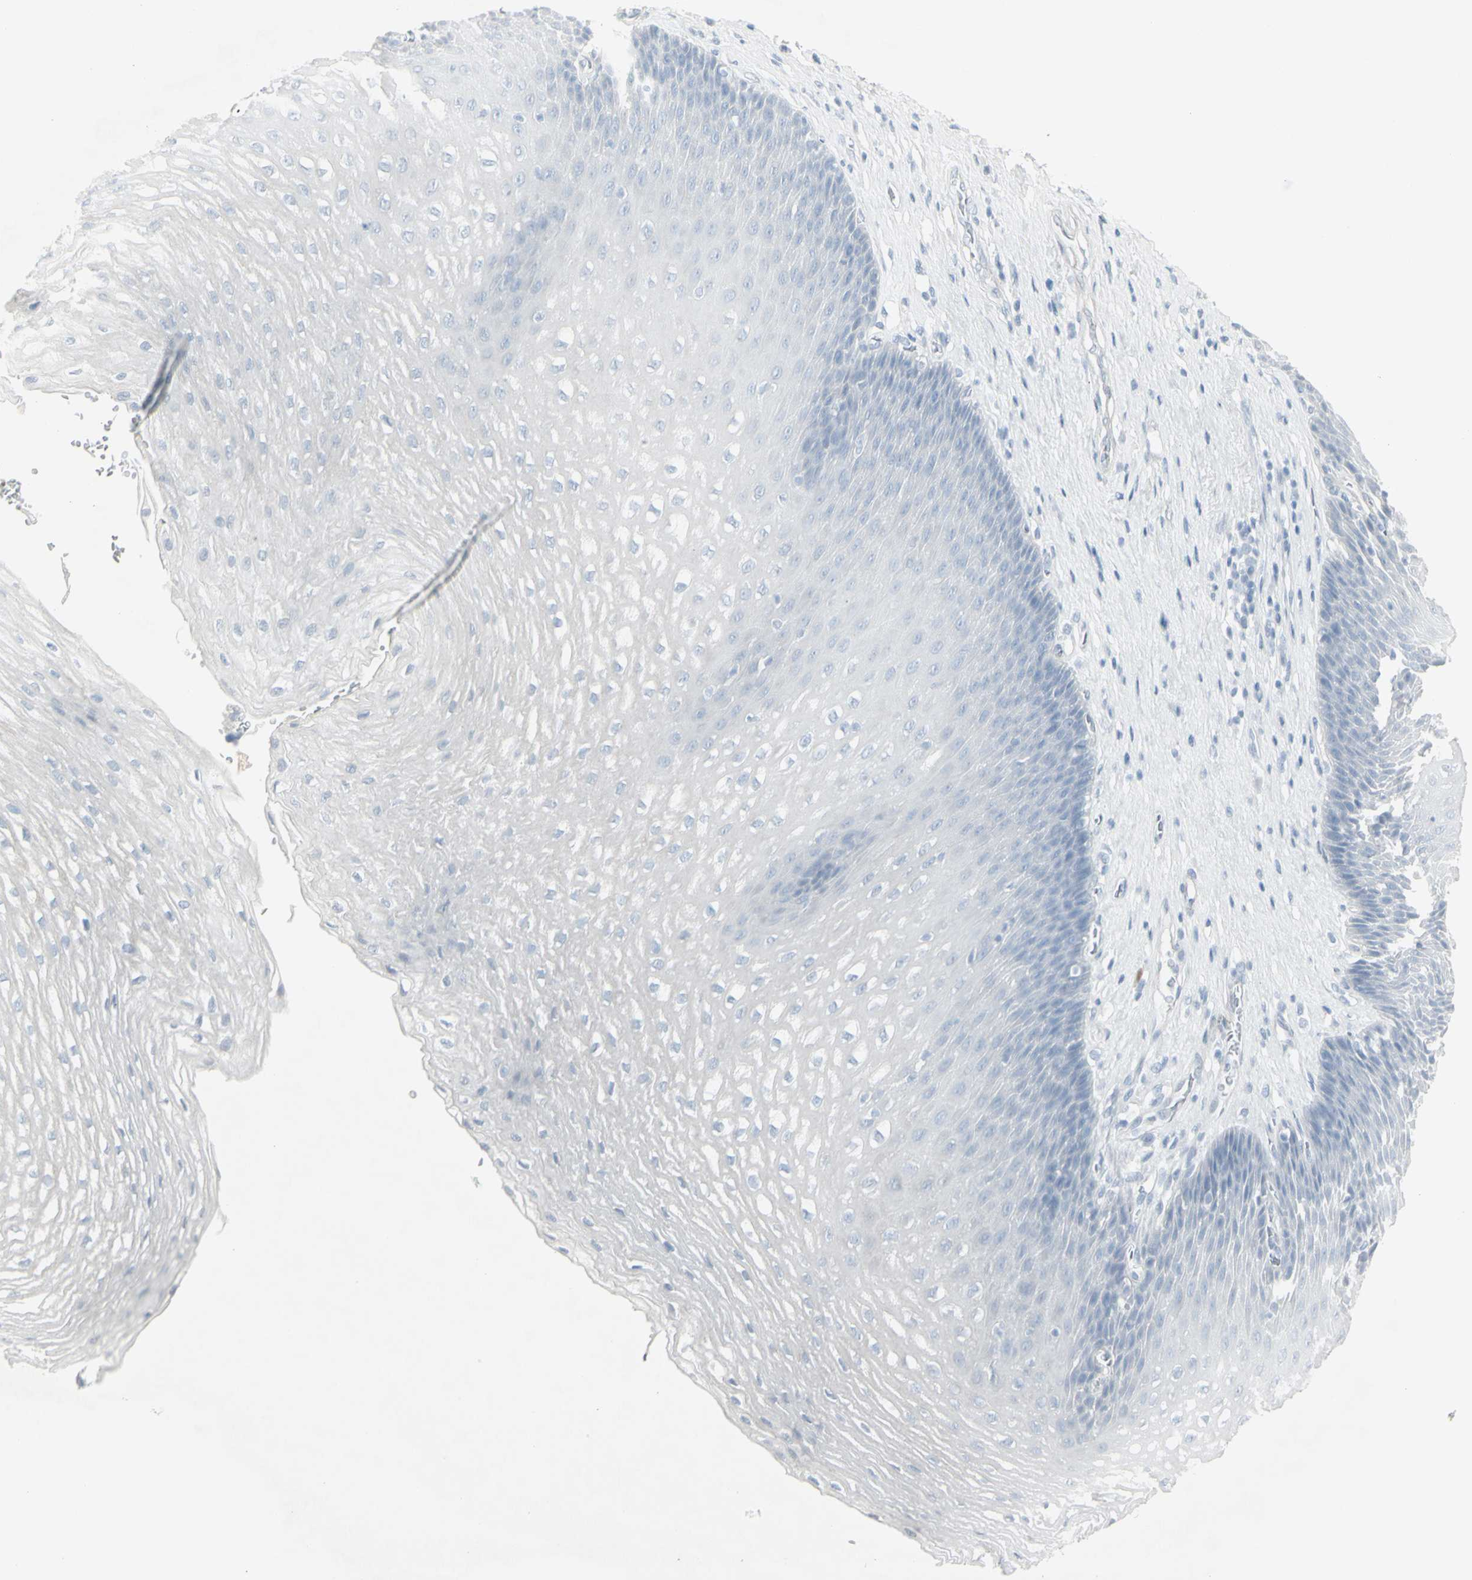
{"staining": {"intensity": "negative", "quantity": "none", "location": "none"}, "tissue": "esophagus", "cell_type": "Squamous epithelial cells", "image_type": "normal", "snomed": [{"axis": "morphology", "description": "Normal tissue, NOS"}, {"axis": "topography", "description": "Esophagus"}], "caption": "Squamous epithelial cells are negative for brown protein staining in normal esophagus.", "gene": "YBX2", "patient": {"sex": "male", "age": 48}}